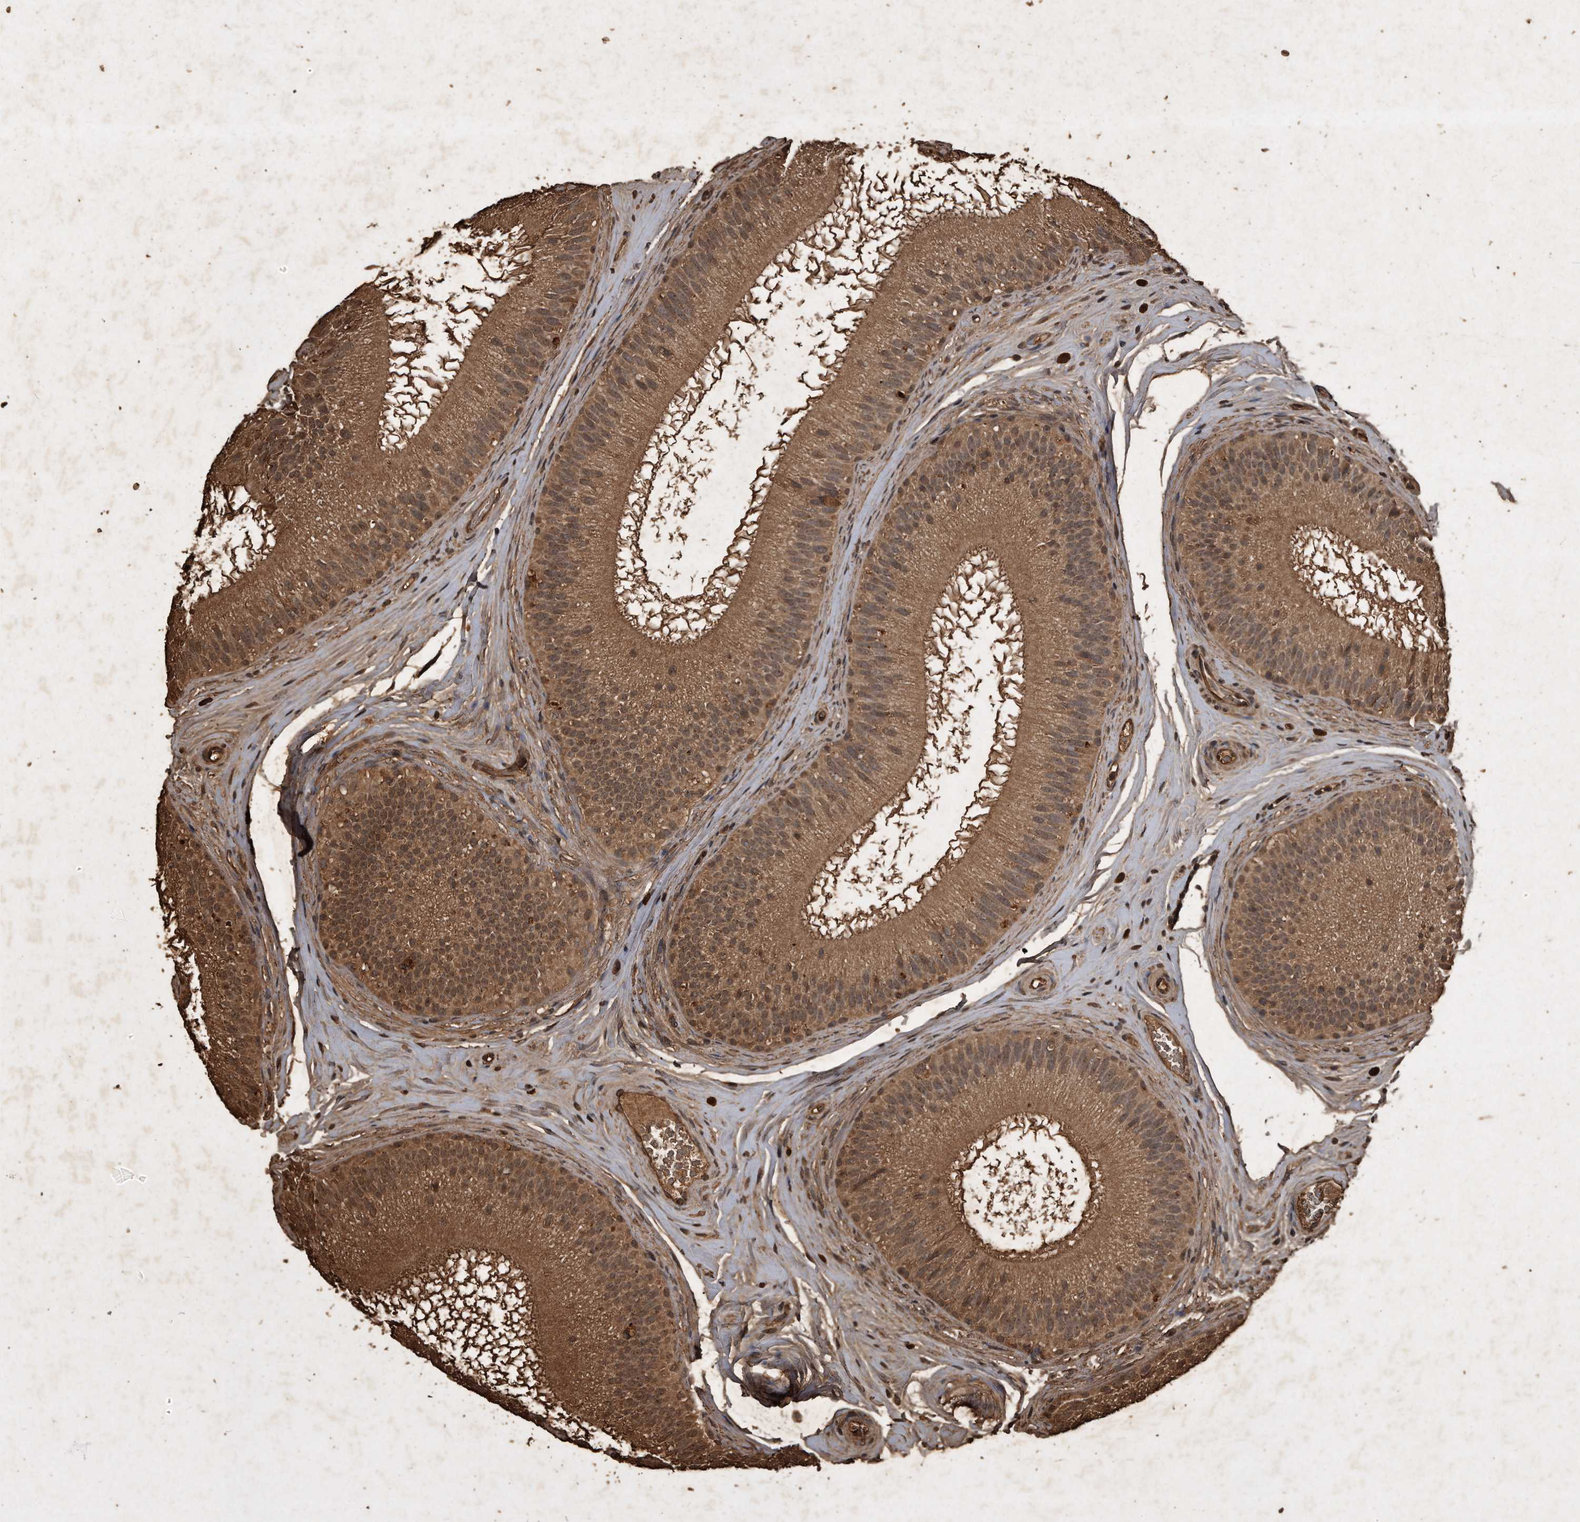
{"staining": {"intensity": "moderate", "quantity": ">75%", "location": "cytoplasmic/membranous"}, "tissue": "epididymis", "cell_type": "Glandular cells", "image_type": "normal", "snomed": [{"axis": "morphology", "description": "Normal tissue, NOS"}, {"axis": "topography", "description": "Epididymis"}], "caption": "Glandular cells display medium levels of moderate cytoplasmic/membranous expression in about >75% of cells in normal epididymis. (Brightfield microscopy of DAB IHC at high magnification).", "gene": "CFLAR", "patient": {"sex": "male", "age": 45}}